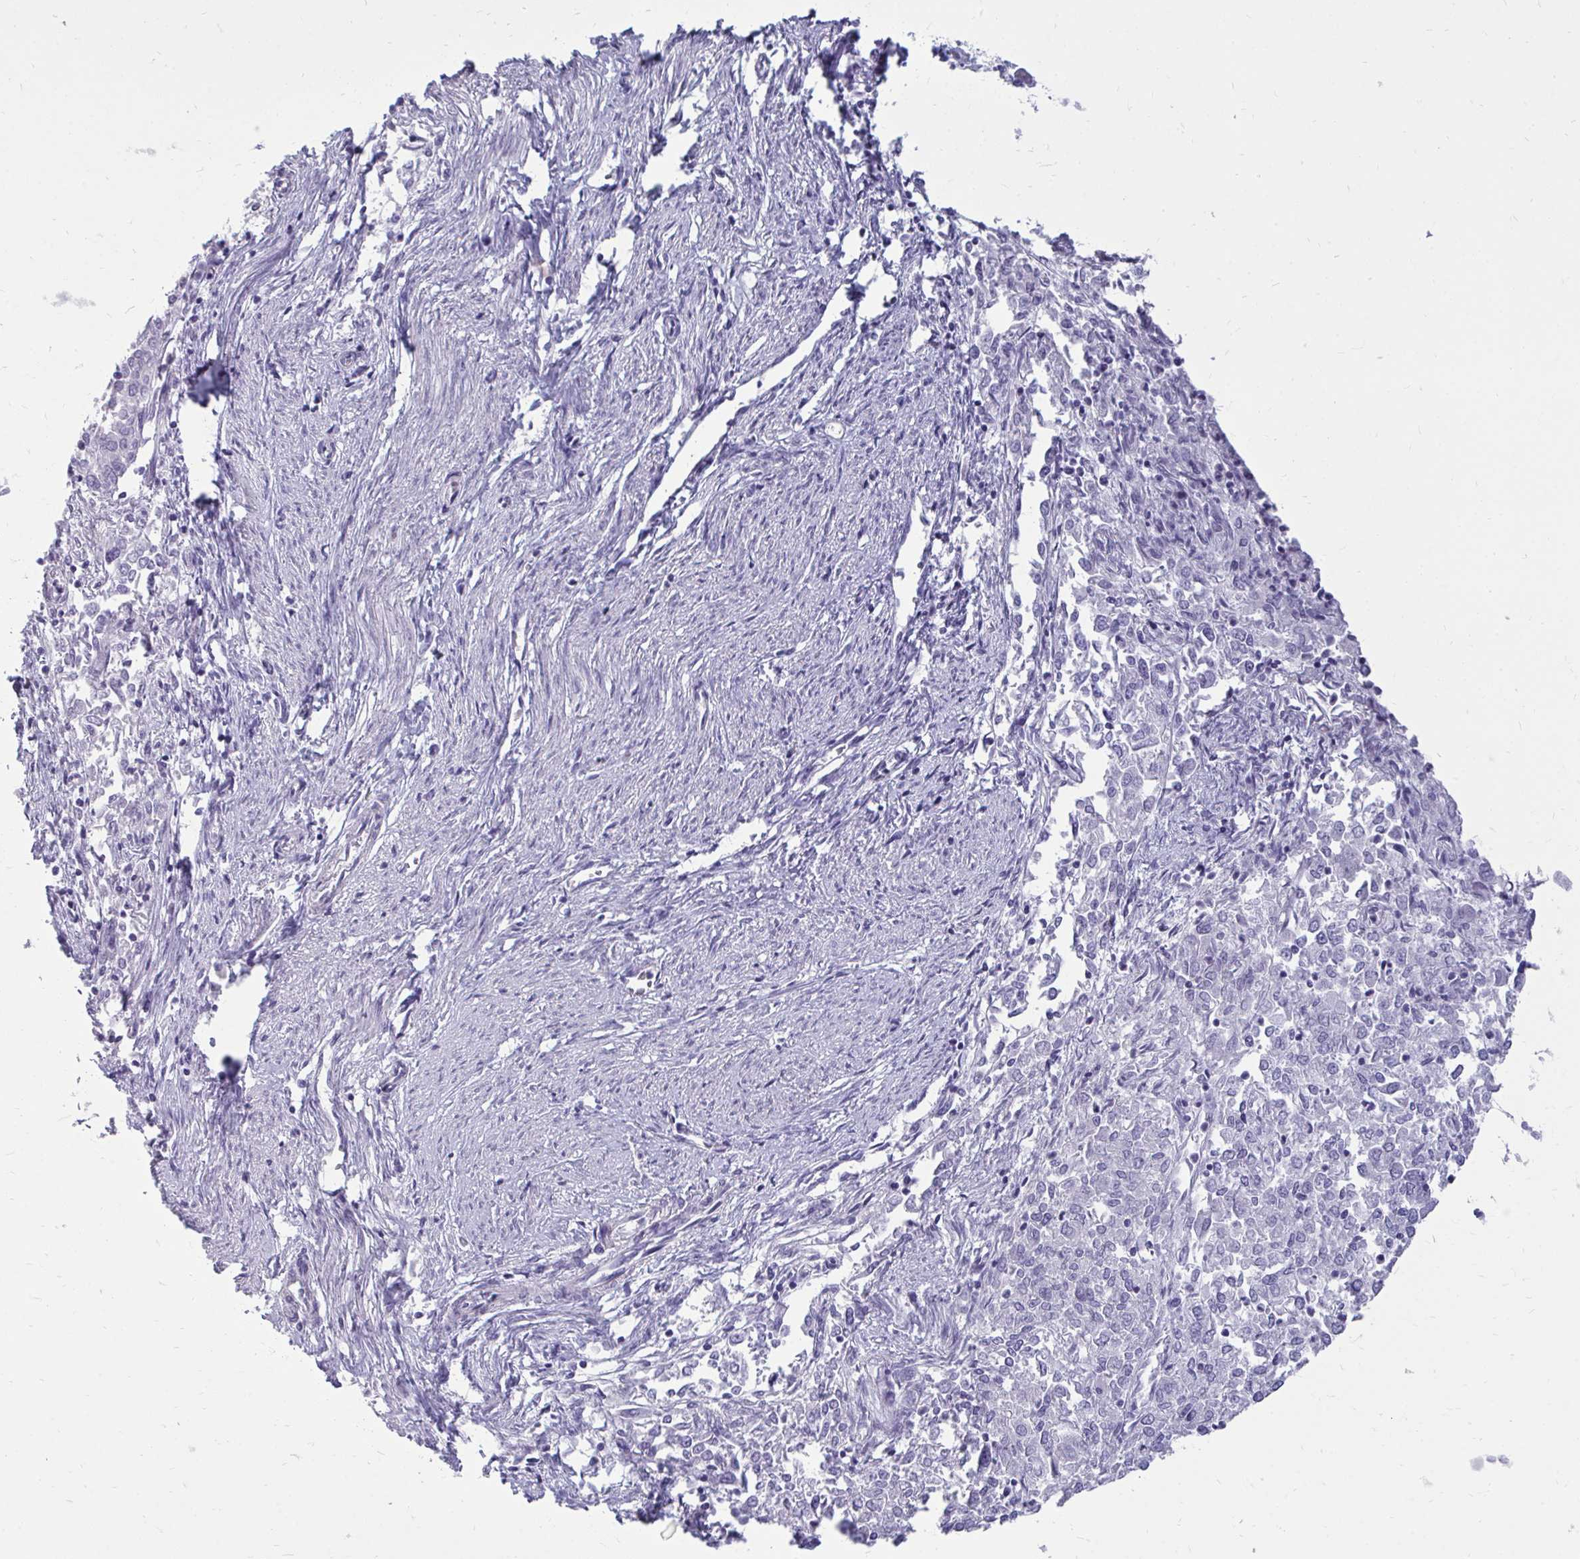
{"staining": {"intensity": "negative", "quantity": "none", "location": "none"}, "tissue": "endometrial cancer", "cell_type": "Tumor cells", "image_type": "cancer", "snomed": [{"axis": "morphology", "description": "Adenocarcinoma, NOS"}, {"axis": "topography", "description": "Endometrium"}], "caption": "Immunohistochemistry image of human adenocarcinoma (endometrial) stained for a protein (brown), which reveals no staining in tumor cells.", "gene": "FABP3", "patient": {"sex": "female", "age": 57}}